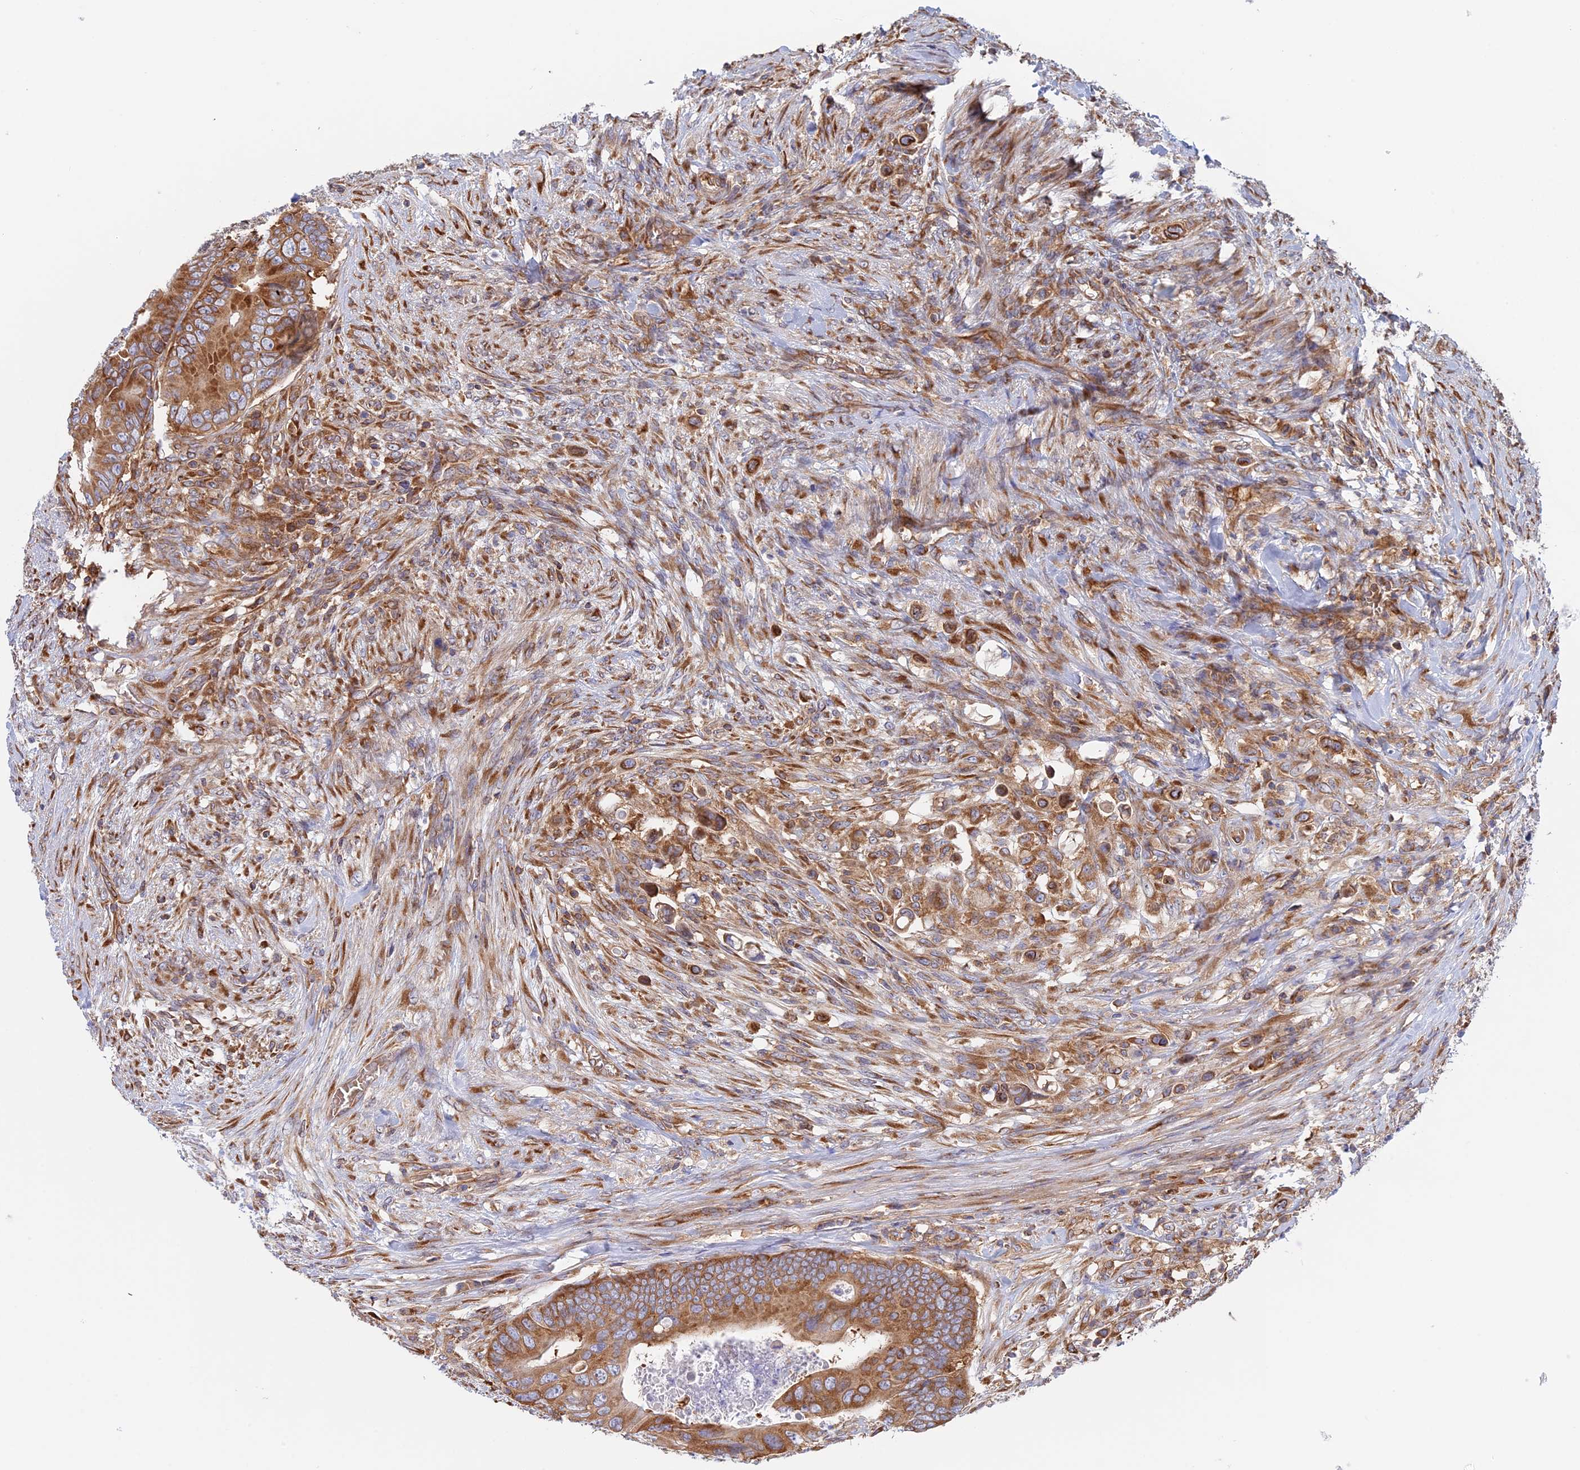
{"staining": {"intensity": "moderate", "quantity": ">75%", "location": "cytoplasmic/membranous"}, "tissue": "colorectal cancer", "cell_type": "Tumor cells", "image_type": "cancer", "snomed": [{"axis": "morphology", "description": "Adenocarcinoma, NOS"}, {"axis": "topography", "description": "Rectum"}], "caption": "Brown immunohistochemical staining in adenocarcinoma (colorectal) shows moderate cytoplasmic/membranous staining in approximately >75% of tumor cells. (DAB (3,3'-diaminobenzidine) = brown stain, brightfield microscopy at high magnification).", "gene": "GMIP", "patient": {"sex": "female", "age": 78}}